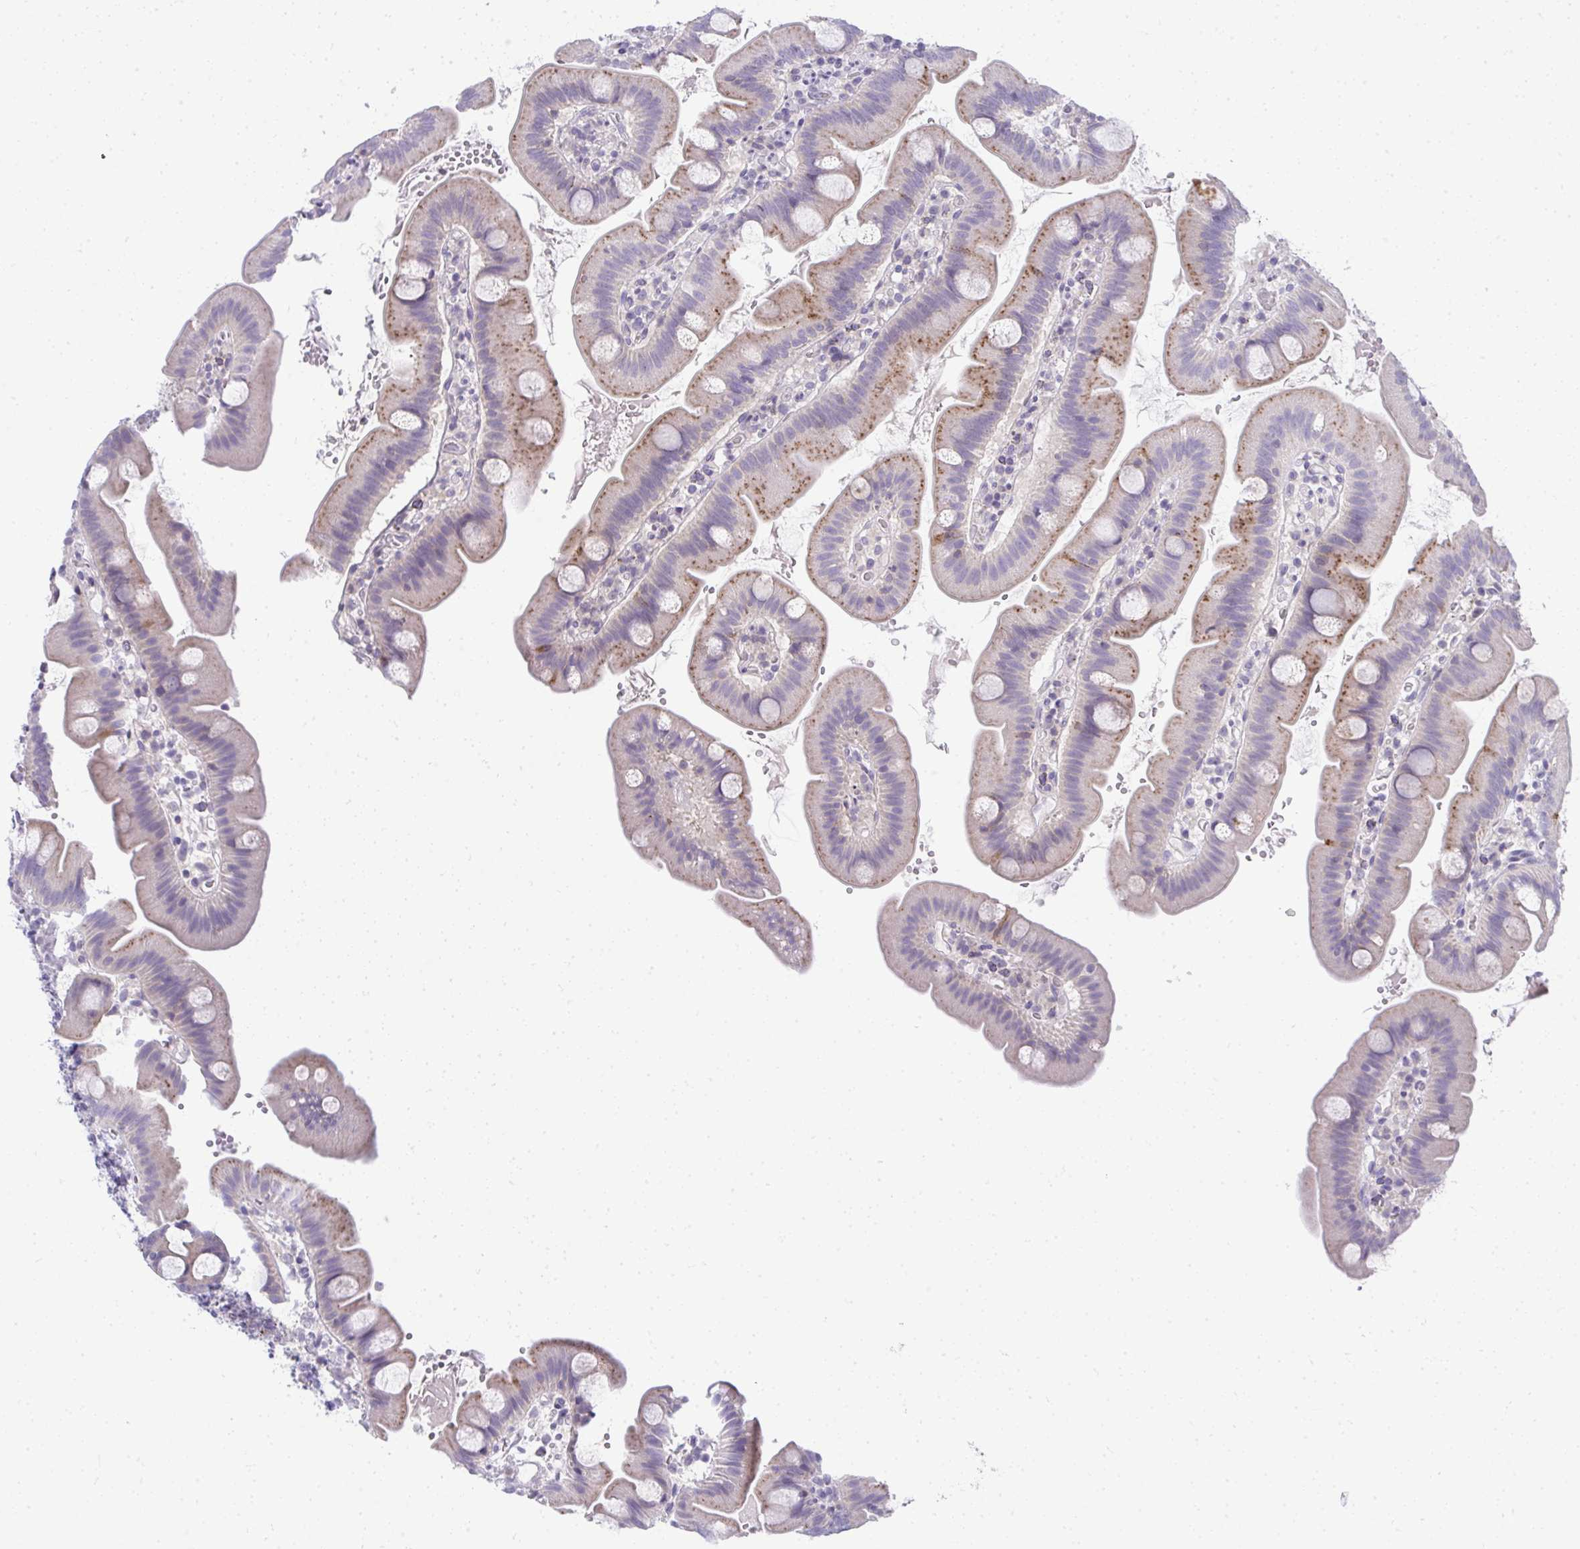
{"staining": {"intensity": "strong", "quantity": "25%-75%", "location": "cytoplasmic/membranous"}, "tissue": "small intestine", "cell_type": "Glandular cells", "image_type": "normal", "snomed": [{"axis": "morphology", "description": "Normal tissue, NOS"}, {"axis": "topography", "description": "Small intestine"}], "caption": "Brown immunohistochemical staining in normal human small intestine reveals strong cytoplasmic/membranous expression in about 25%-75% of glandular cells.", "gene": "VPS4B", "patient": {"sex": "female", "age": 68}}